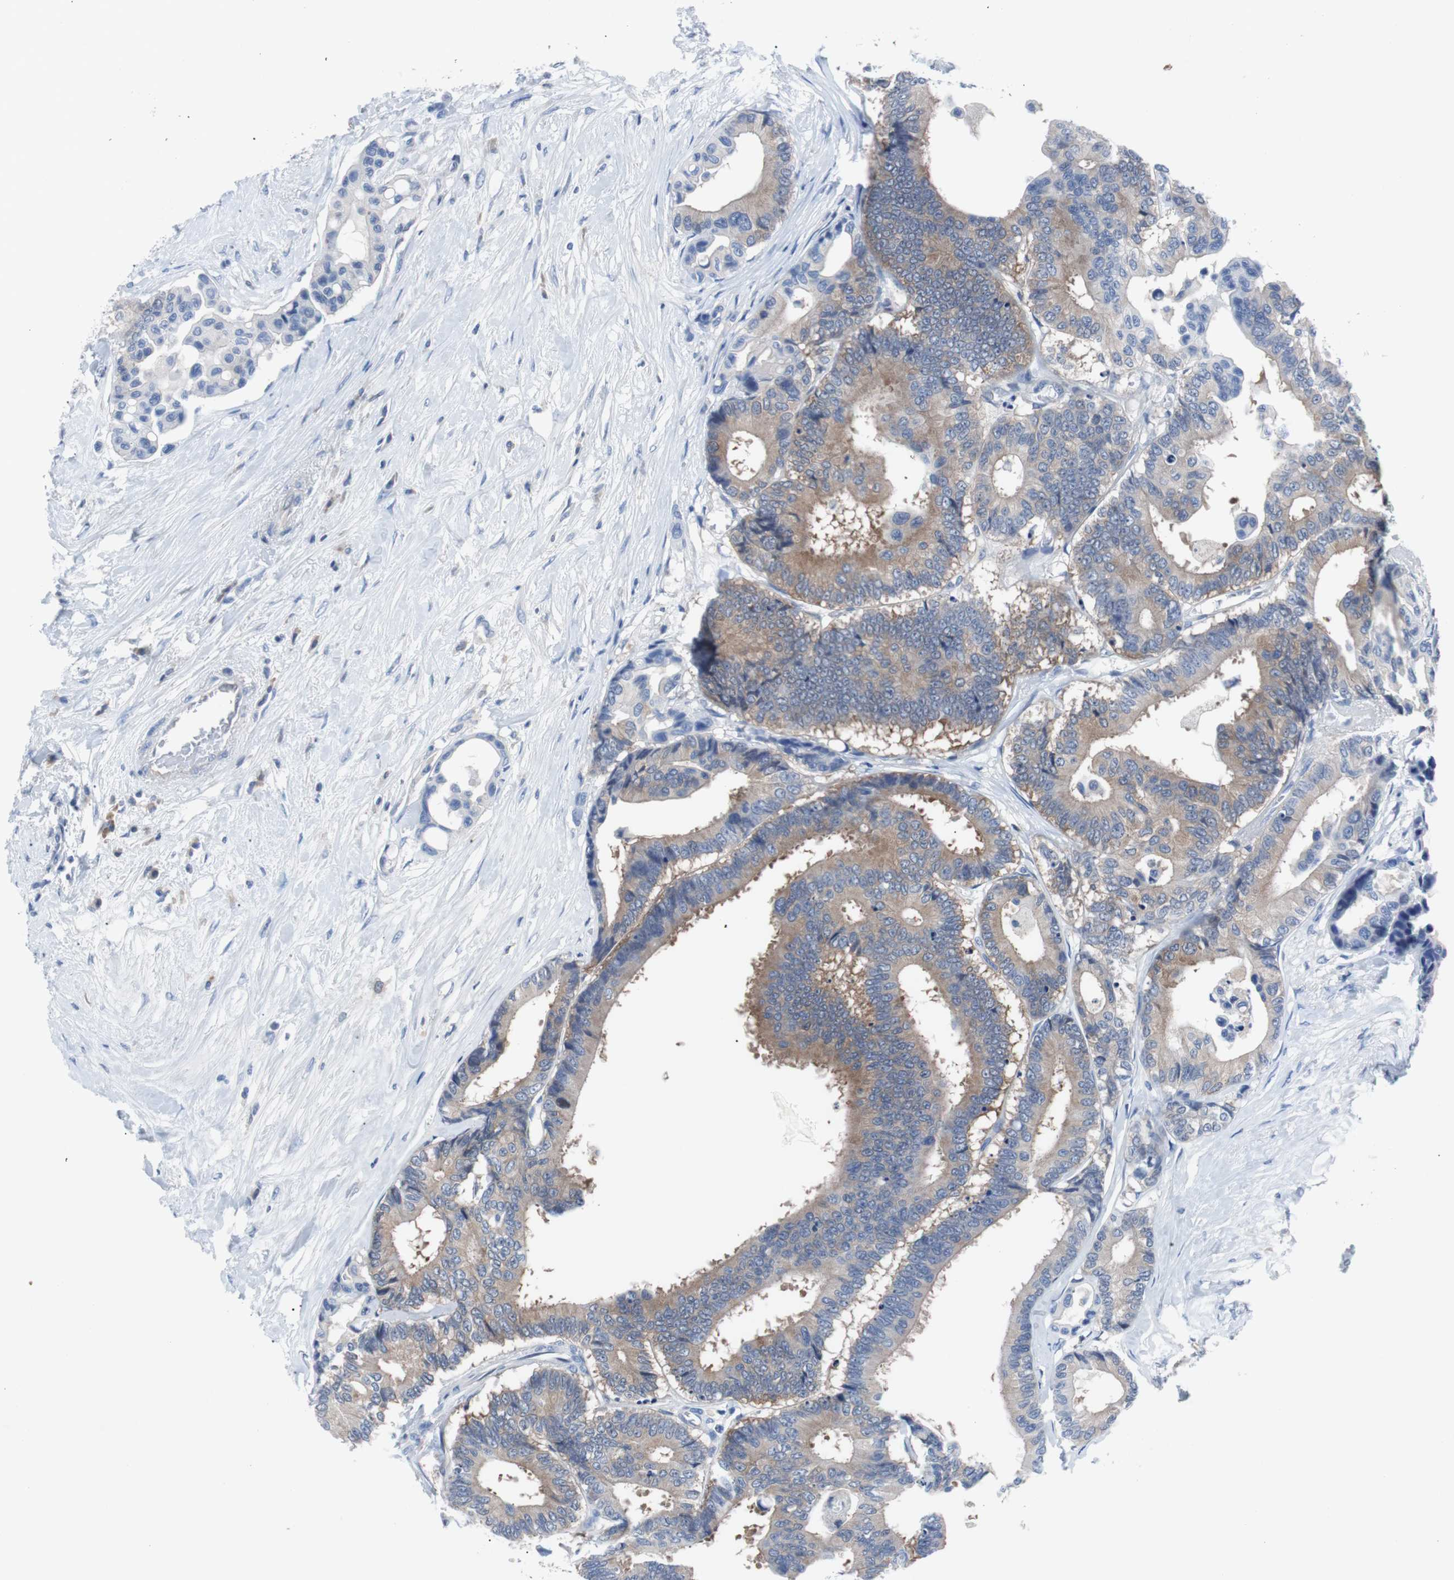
{"staining": {"intensity": "moderate", "quantity": "25%-75%", "location": "cytoplasmic/membranous"}, "tissue": "colorectal cancer", "cell_type": "Tumor cells", "image_type": "cancer", "snomed": [{"axis": "morphology", "description": "Normal tissue, NOS"}, {"axis": "morphology", "description": "Adenocarcinoma, NOS"}, {"axis": "topography", "description": "Colon"}], "caption": "The image demonstrates a brown stain indicating the presence of a protein in the cytoplasmic/membranous of tumor cells in colorectal cancer.", "gene": "EEF2K", "patient": {"sex": "male", "age": 82}}